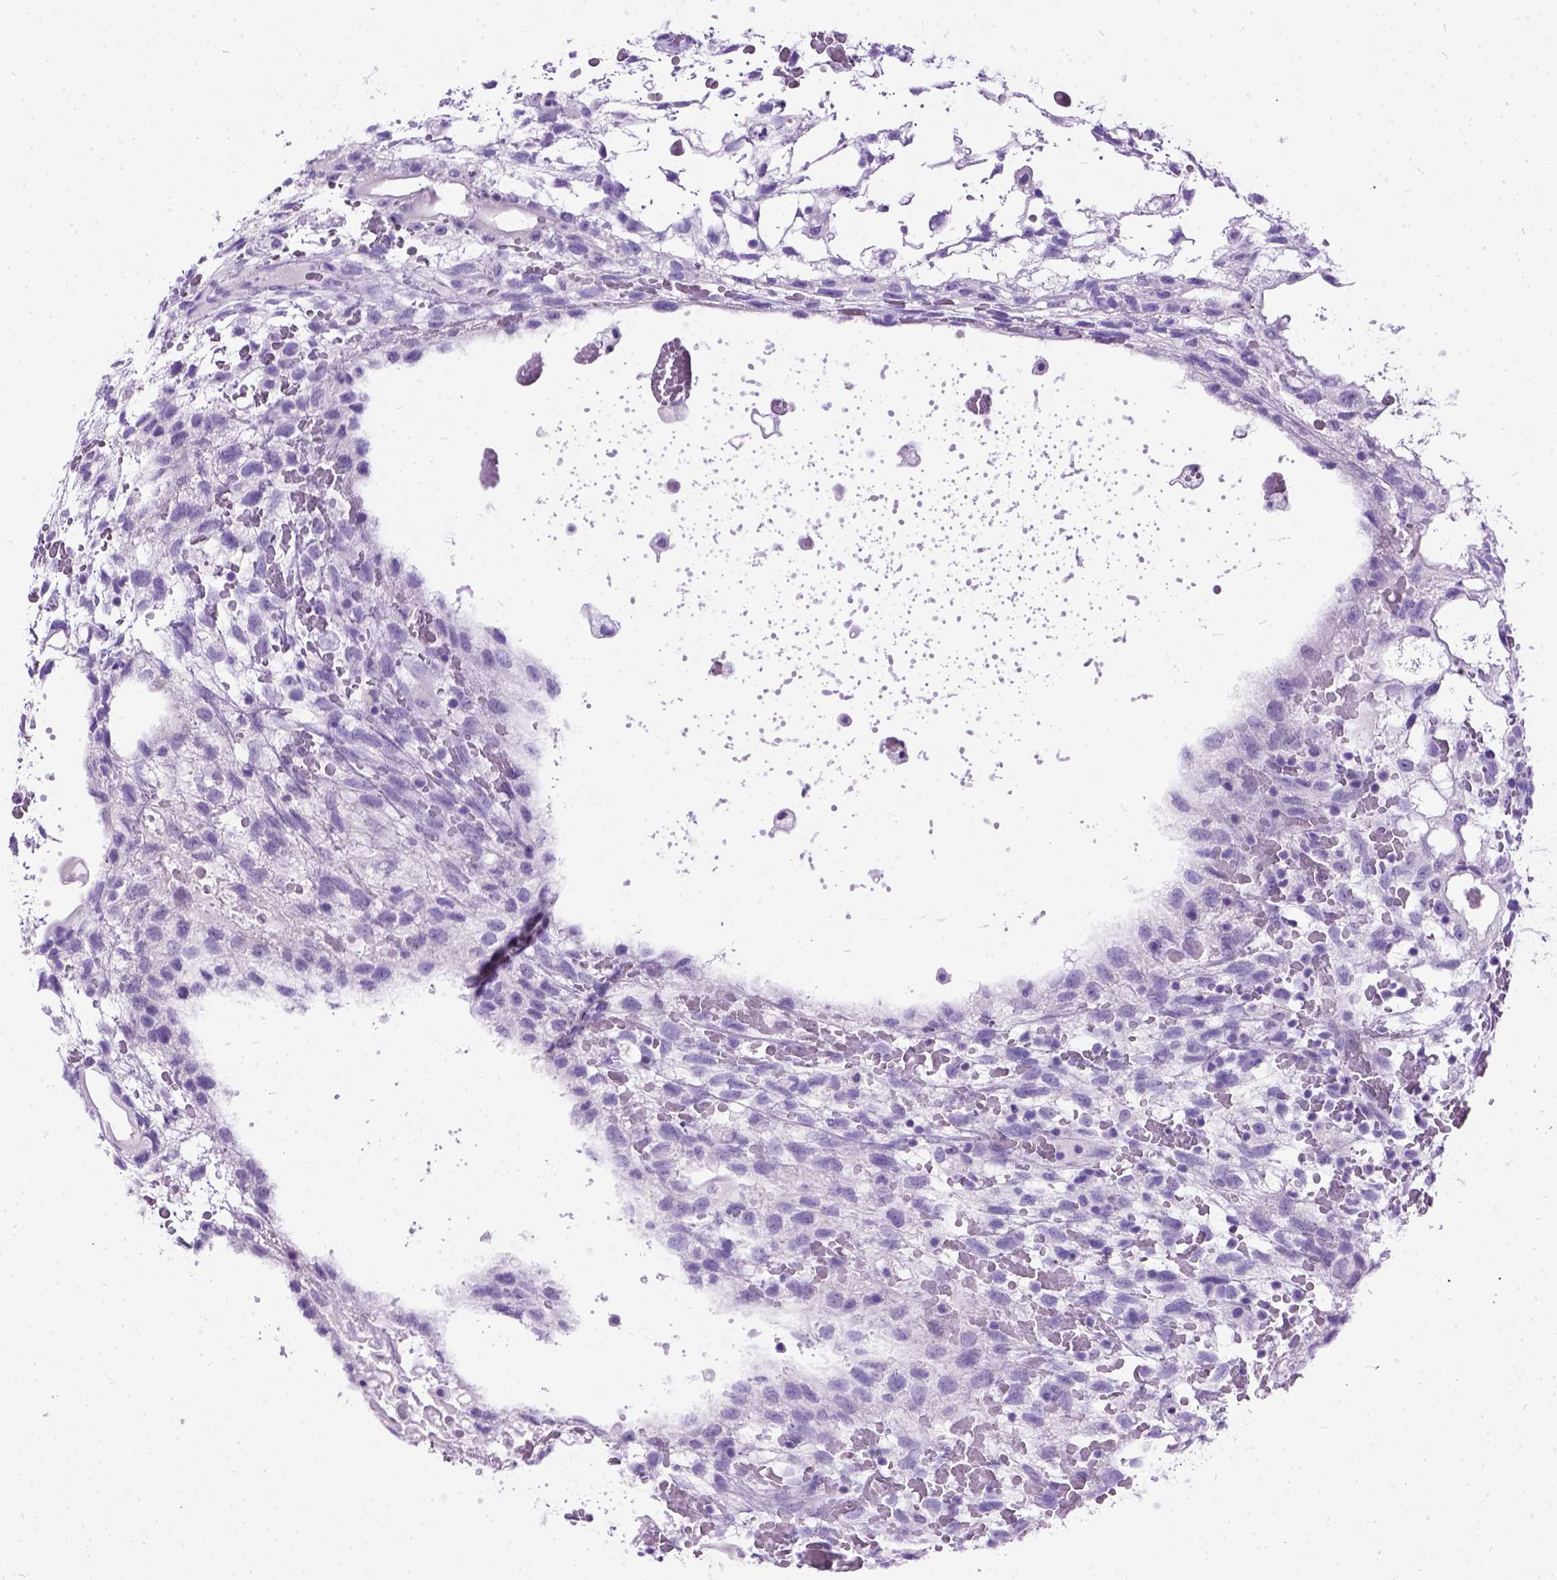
{"staining": {"intensity": "negative", "quantity": "none", "location": "none"}, "tissue": "testis cancer", "cell_type": "Tumor cells", "image_type": "cancer", "snomed": [{"axis": "morphology", "description": "Normal tissue, NOS"}, {"axis": "morphology", "description": "Carcinoma, Embryonal, NOS"}, {"axis": "topography", "description": "Testis"}], "caption": "DAB immunohistochemical staining of testis cancer (embryonal carcinoma) reveals no significant expression in tumor cells.", "gene": "PRG2", "patient": {"sex": "male", "age": 32}}